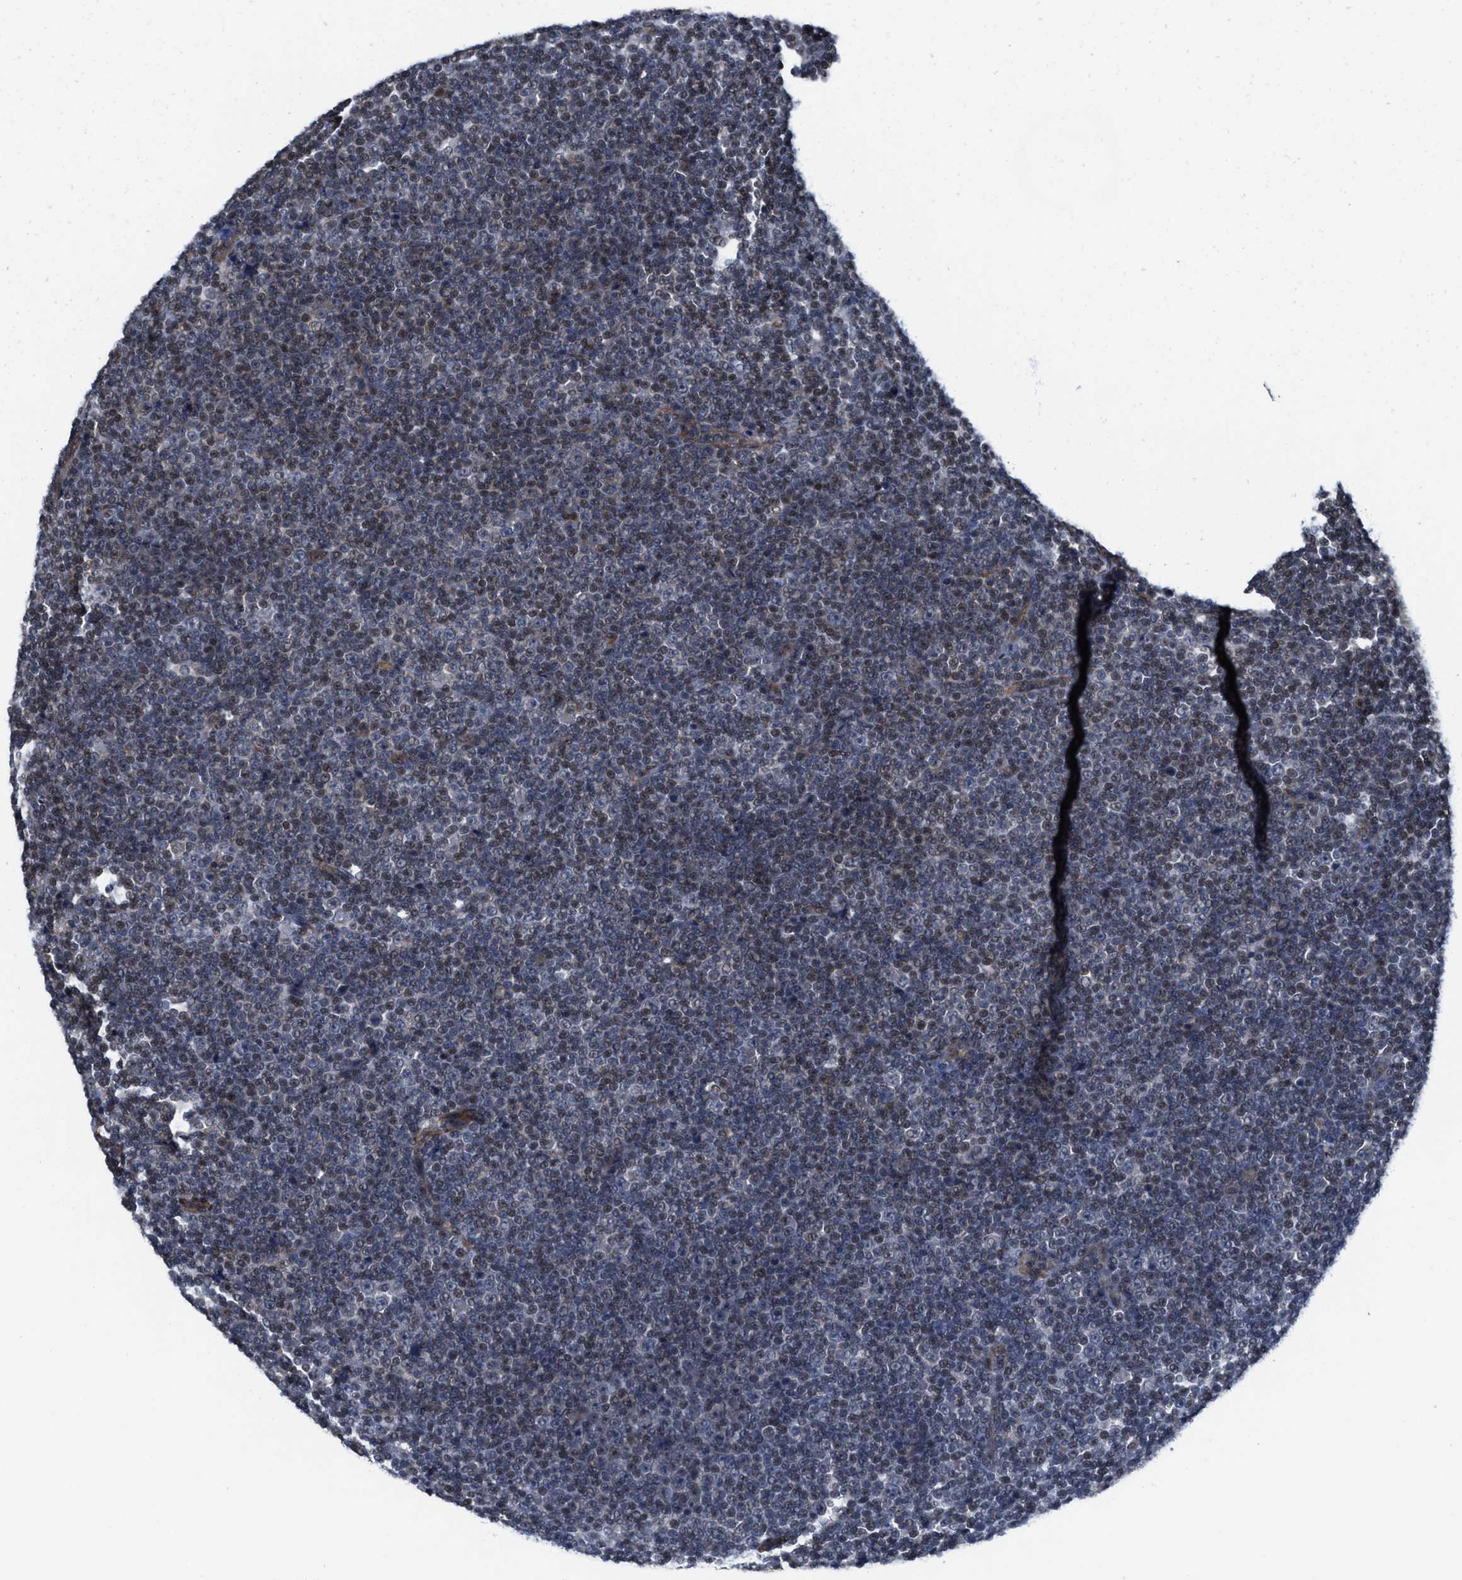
{"staining": {"intensity": "negative", "quantity": "none", "location": "none"}, "tissue": "lymphoma", "cell_type": "Tumor cells", "image_type": "cancer", "snomed": [{"axis": "morphology", "description": "Malignant lymphoma, non-Hodgkin's type, Low grade"}, {"axis": "topography", "description": "Lymph node"}], "caption": "Immunohistochemistry (IHC) image of neoplastic tissue: human malignant lymphoma, non-Hodgkin's type (low-grade) stained with DAB reveals no significant protein expression in tumor cells.", "gene": "TGFB1I1", "patient": {"sex": "female", "age": 67}}